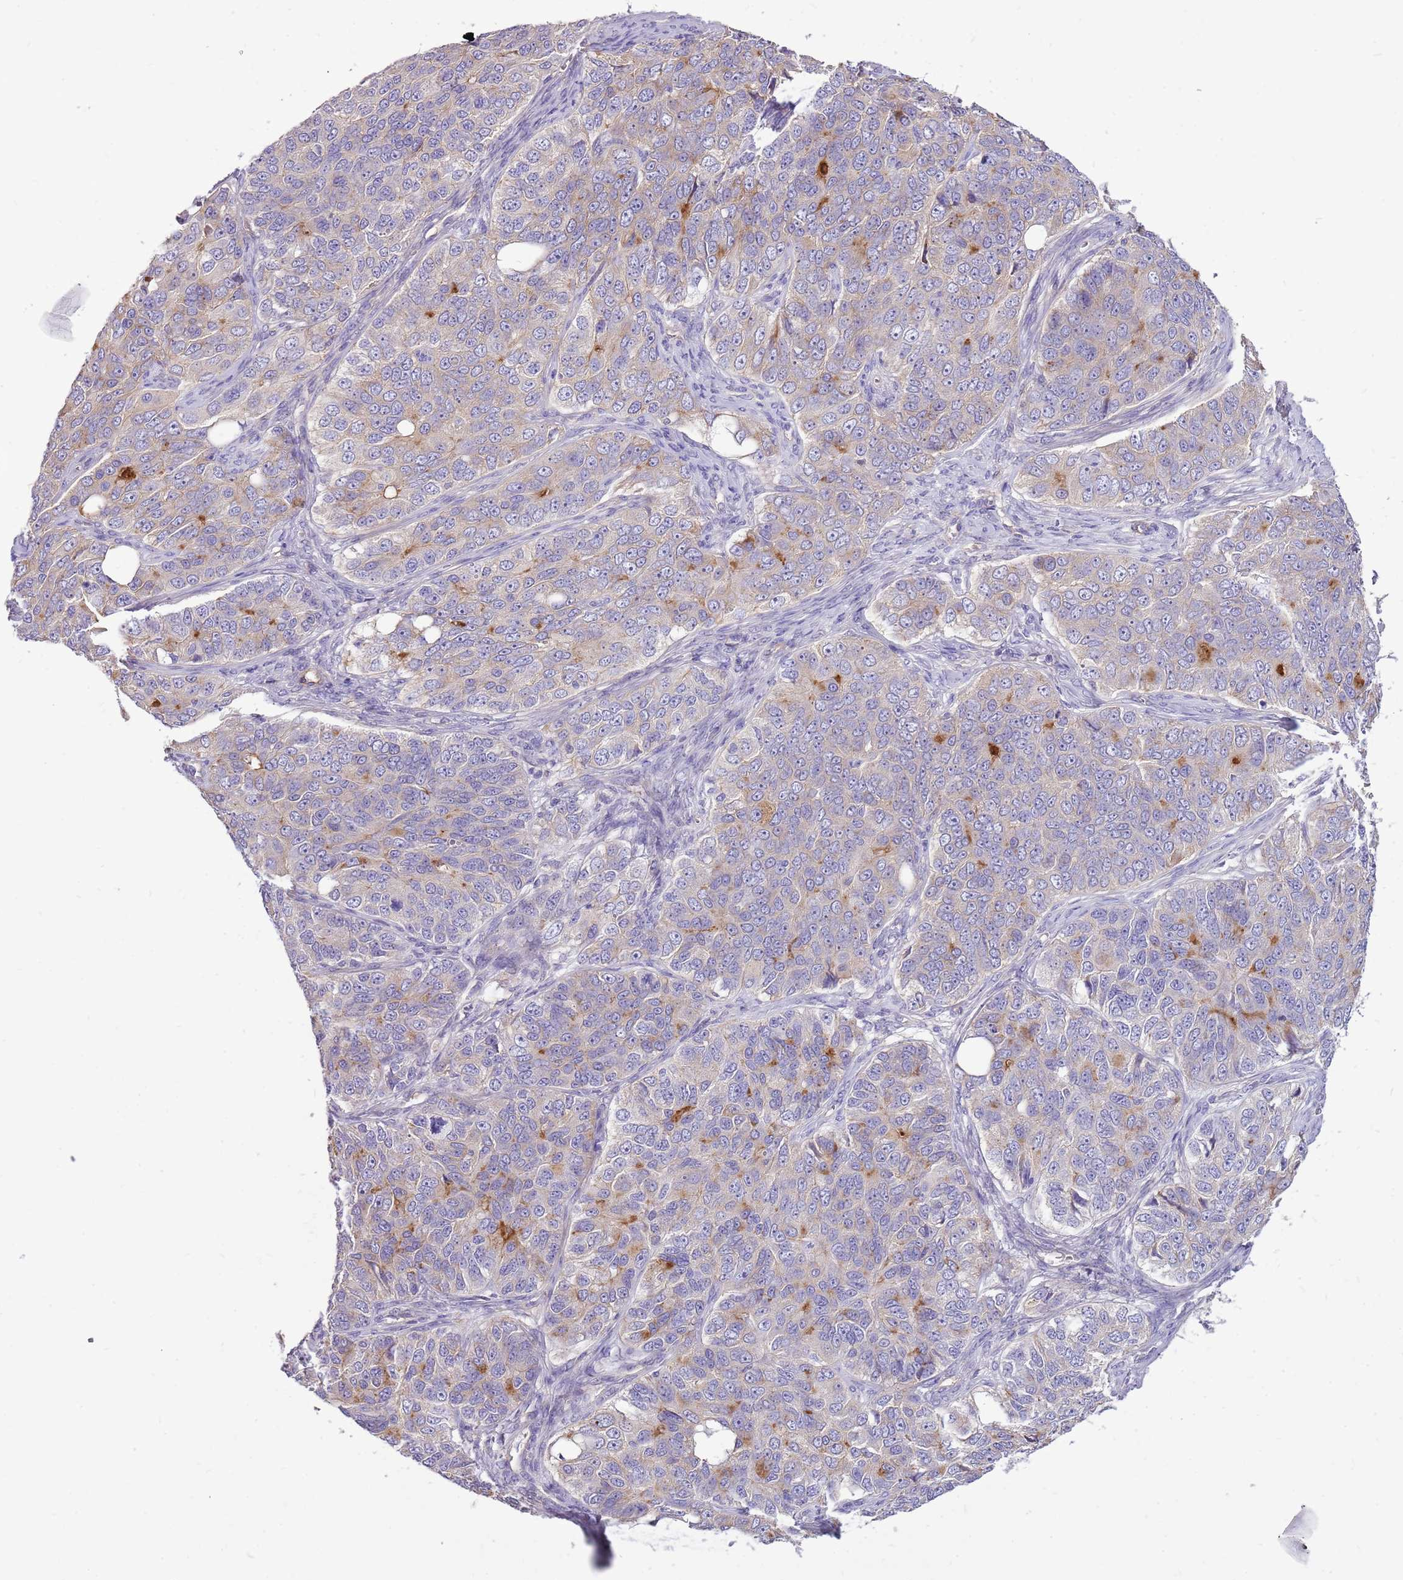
{"staining": {"intensity": "moderate", "quantity": "<25%", "location": "cytoplasmic/membranous"}, "tissue": "ovarian cancer", "cell_type": "Tumor cells", "image_type": "cancer", "snomed": [{"axis": "morphology", "description": "Carcinoma, endometroid"}, {"axis": "topography", "description": "Ovary"}], "caption": "Immunohistochemical staining of human ovarian endometroid carcinoma demonstrates moderate cytoplasmic/membranous protein expression in approximately <25% of tumor cells.", "gene": "NTN4", "patient": {"sex": "female", "age": 51}}